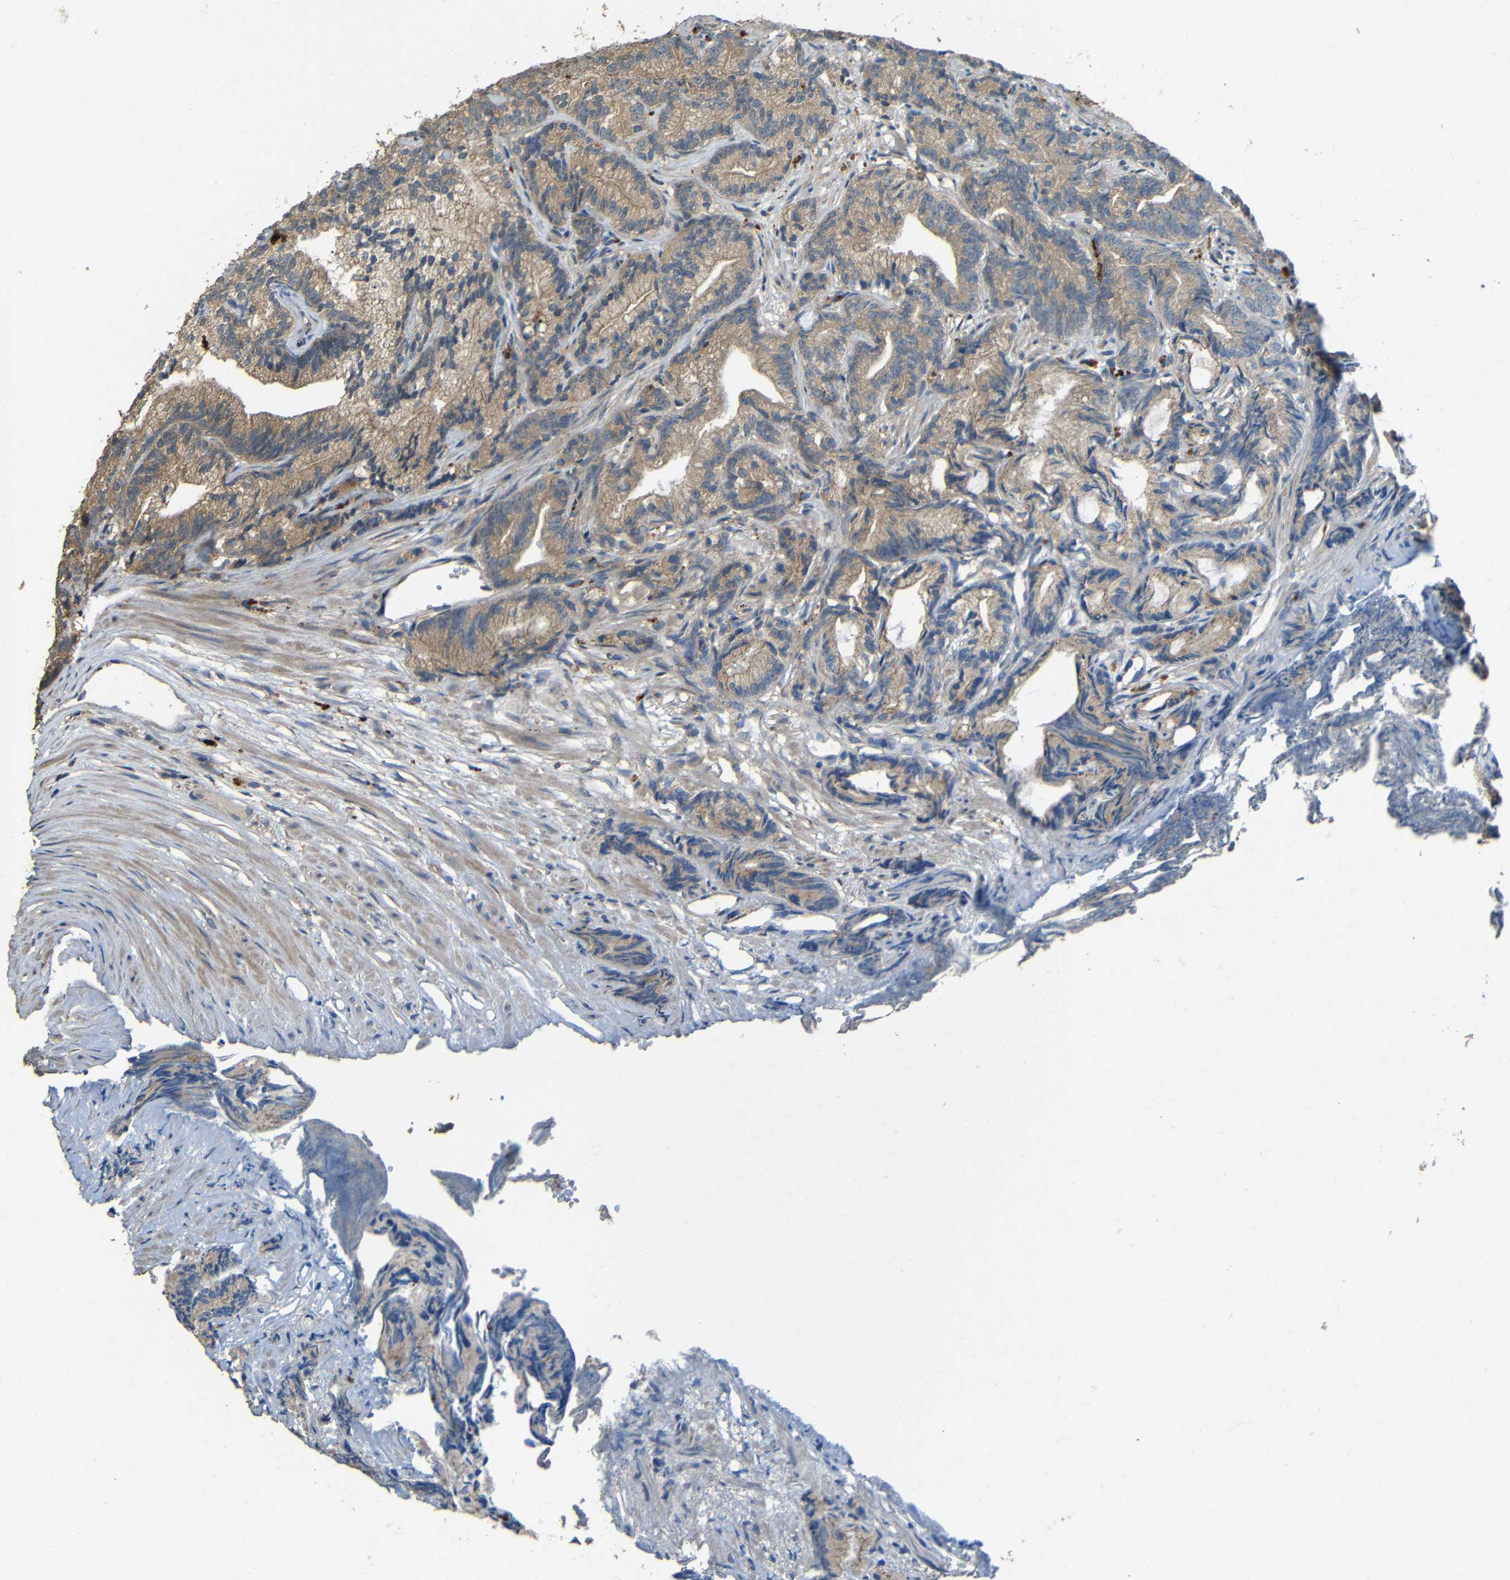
{"staining": {"intensity": "moderate", "quantity": ">75%", "location": "cytoplasmic/membranous"}, "tissue": "prostate cancer", "cell_type": "Tumor cells", "image_type": "cancer", "snomed": [{"axis": "morphology", "description": "Adenocarcinoma, Low grade"}, {"axis": "topography", "description": "Prostate"}], "caption": "Brown immunohistochemical staining in human prostate adenocarcinoma (low-grade) demonstrates moderate cytoplasmic/membranous positivity in about >75% of tumor cells.", "gene": "ACACA", "patient": {"sex": "male", "age": 89}}